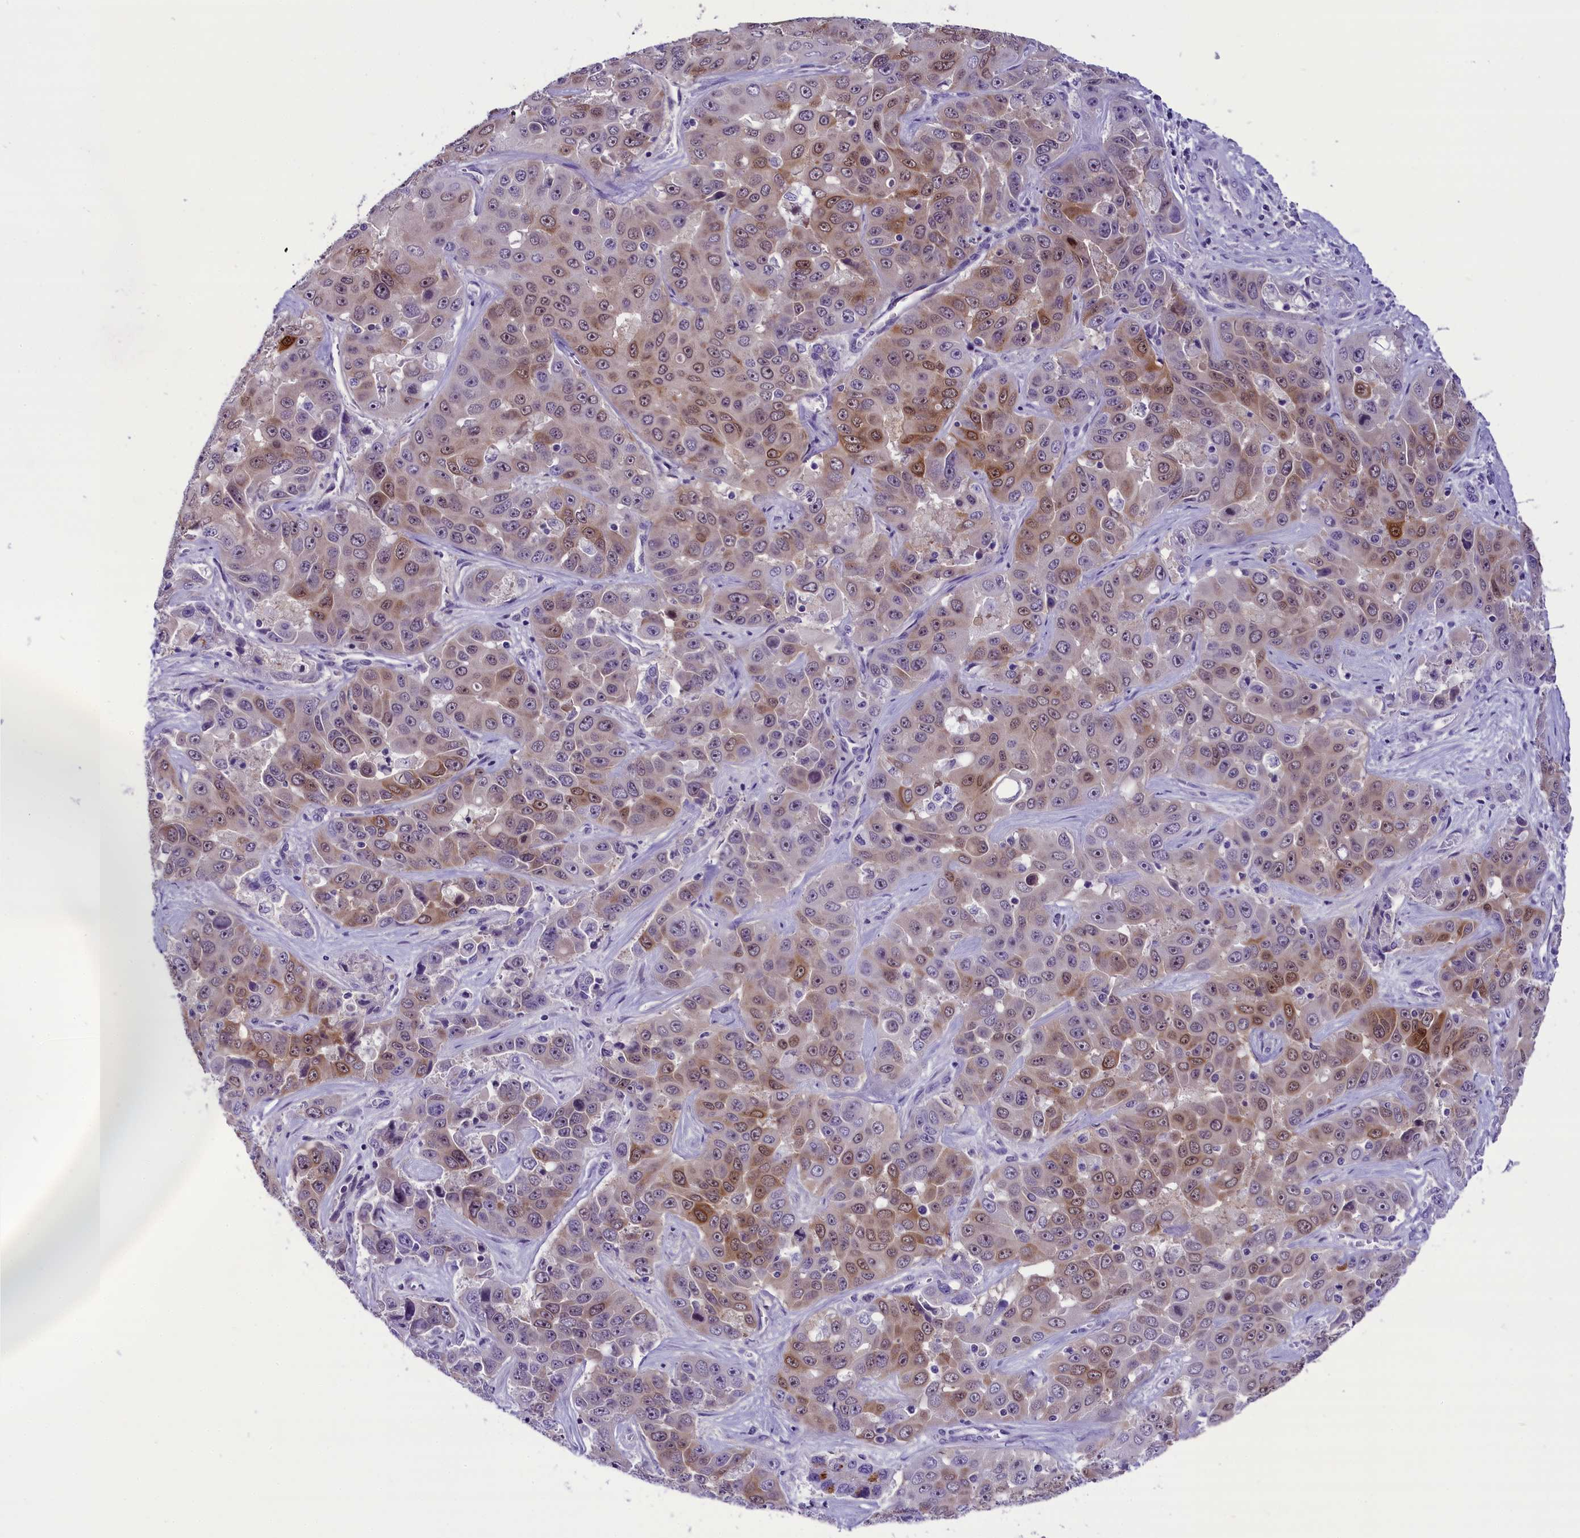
{"staining": {"intensity": "moderate", "quantity": "<25%", "location": "cytoplasmic/membranous,nuclear"}, "tissue": "liver cancer", "cell_type": "Tumor cells", "image_type": "cancer", "snomed": [{"axis": "morphology", "description": "Cholangiocarcinoma"}, {"axis": "topography", "description": "Liver"}], "caption": "Immunohistochemical staining of human liver cholangiocarcinoma reveals low levels of moderate cytoplasmic/membranous and nuclear protein staining in approximately <25% of tumor cells.", "gene": "PRR15", "patient": {"sex": "female", "age": 52}}